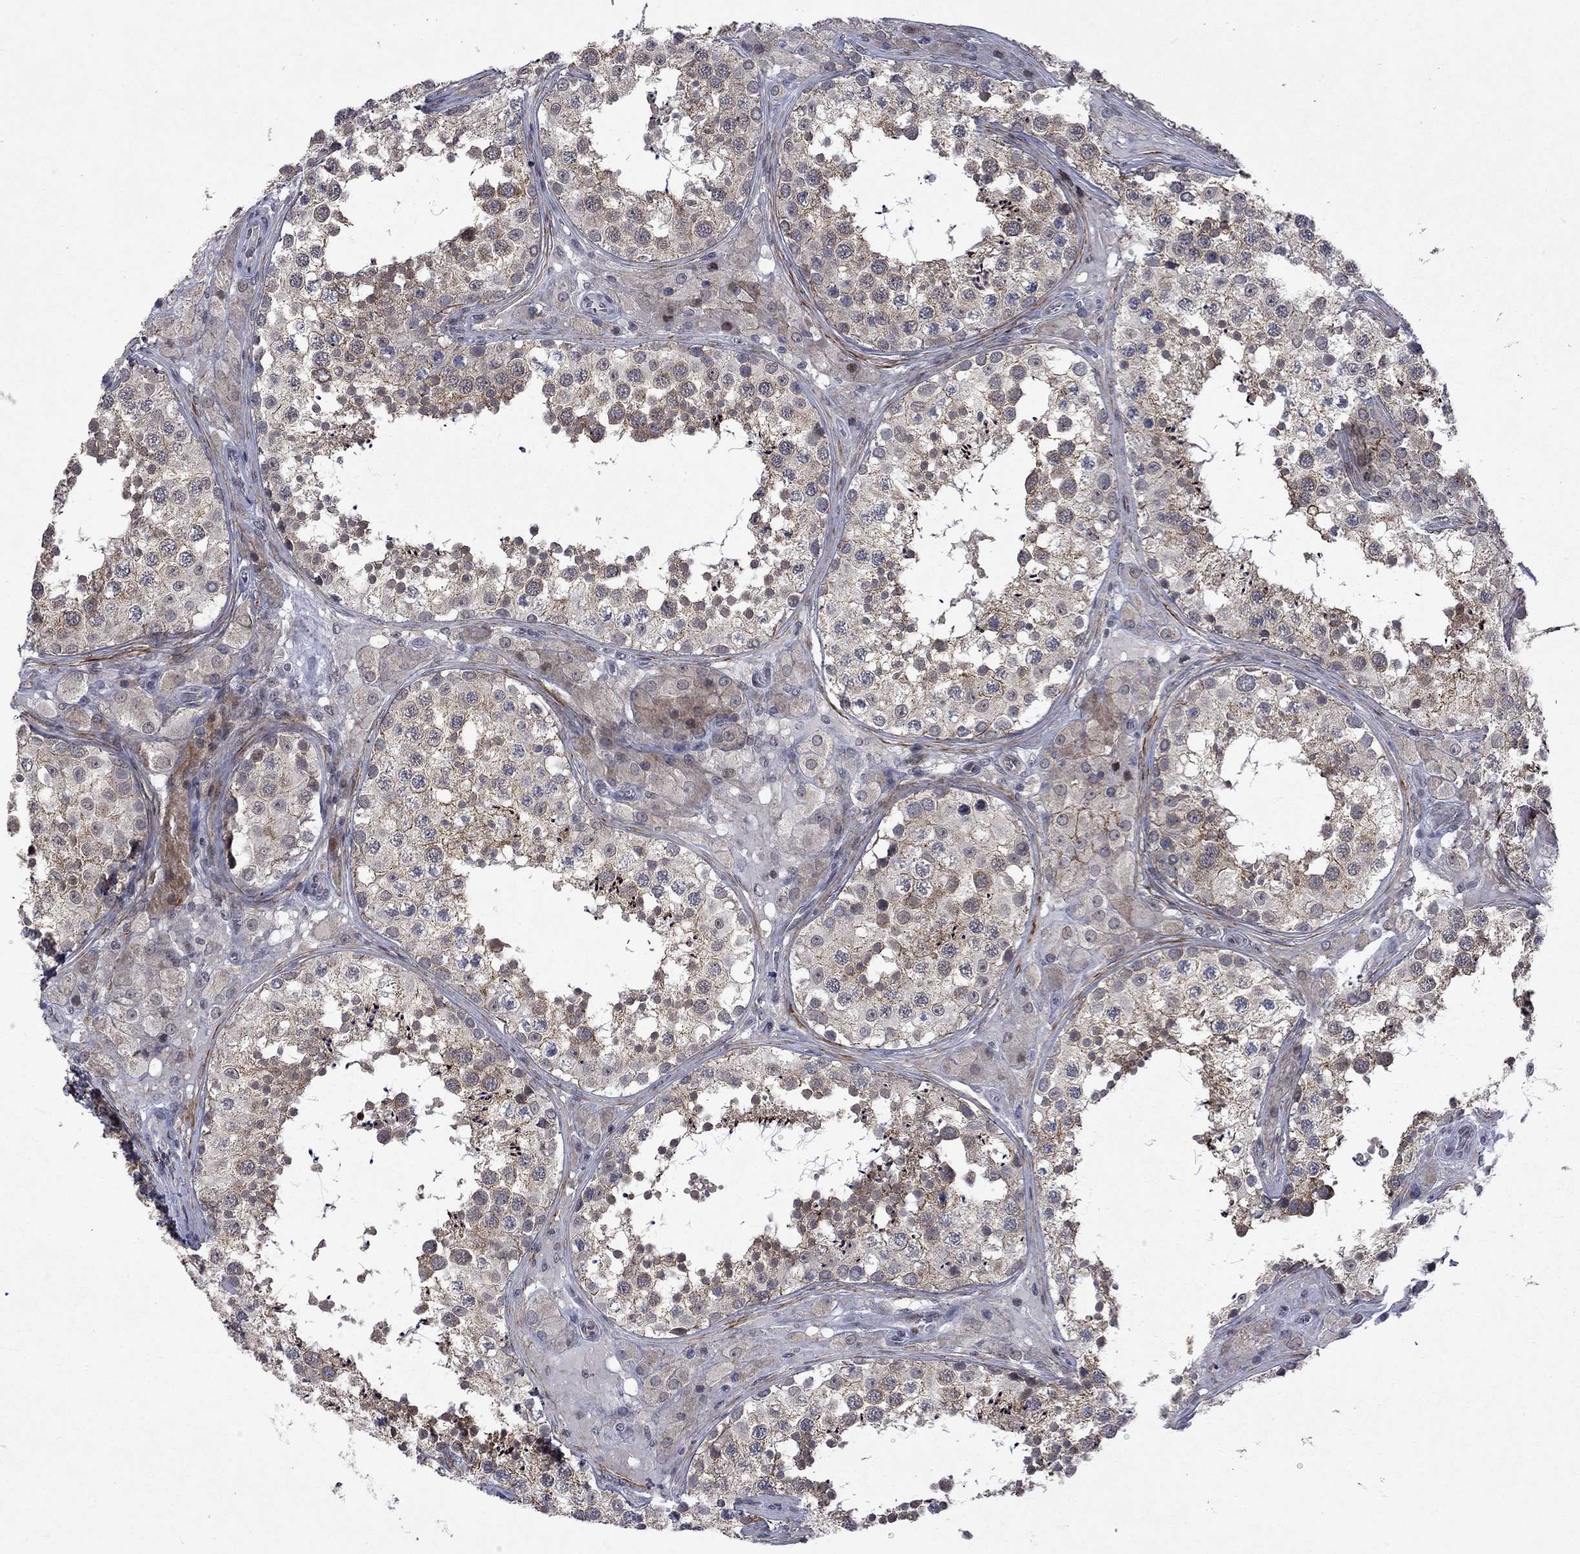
{"staining": {"intensity": "moderate", "quantity": "25%-75%", "location": "cytoplasmic/membranous"}, "tissue": "testis", "cell_type": "Cells in seminiferous ducts", "image_type": "normal", "snomed": [{"axis": "morphology", "description": "Normal tissue, NOS"}, {"axis": "topography", "description": "Testis"}], "caption": "IHC histopathology image of unremarkable testis stained for a protein (brown), which reveals medium levels of moderate cytoplasmic/membranous staining in about 25%-75% of cells in seminiferous ducts.", "gene": "PPP1R9A", "patient": {"sex": "male", "age": 34}}